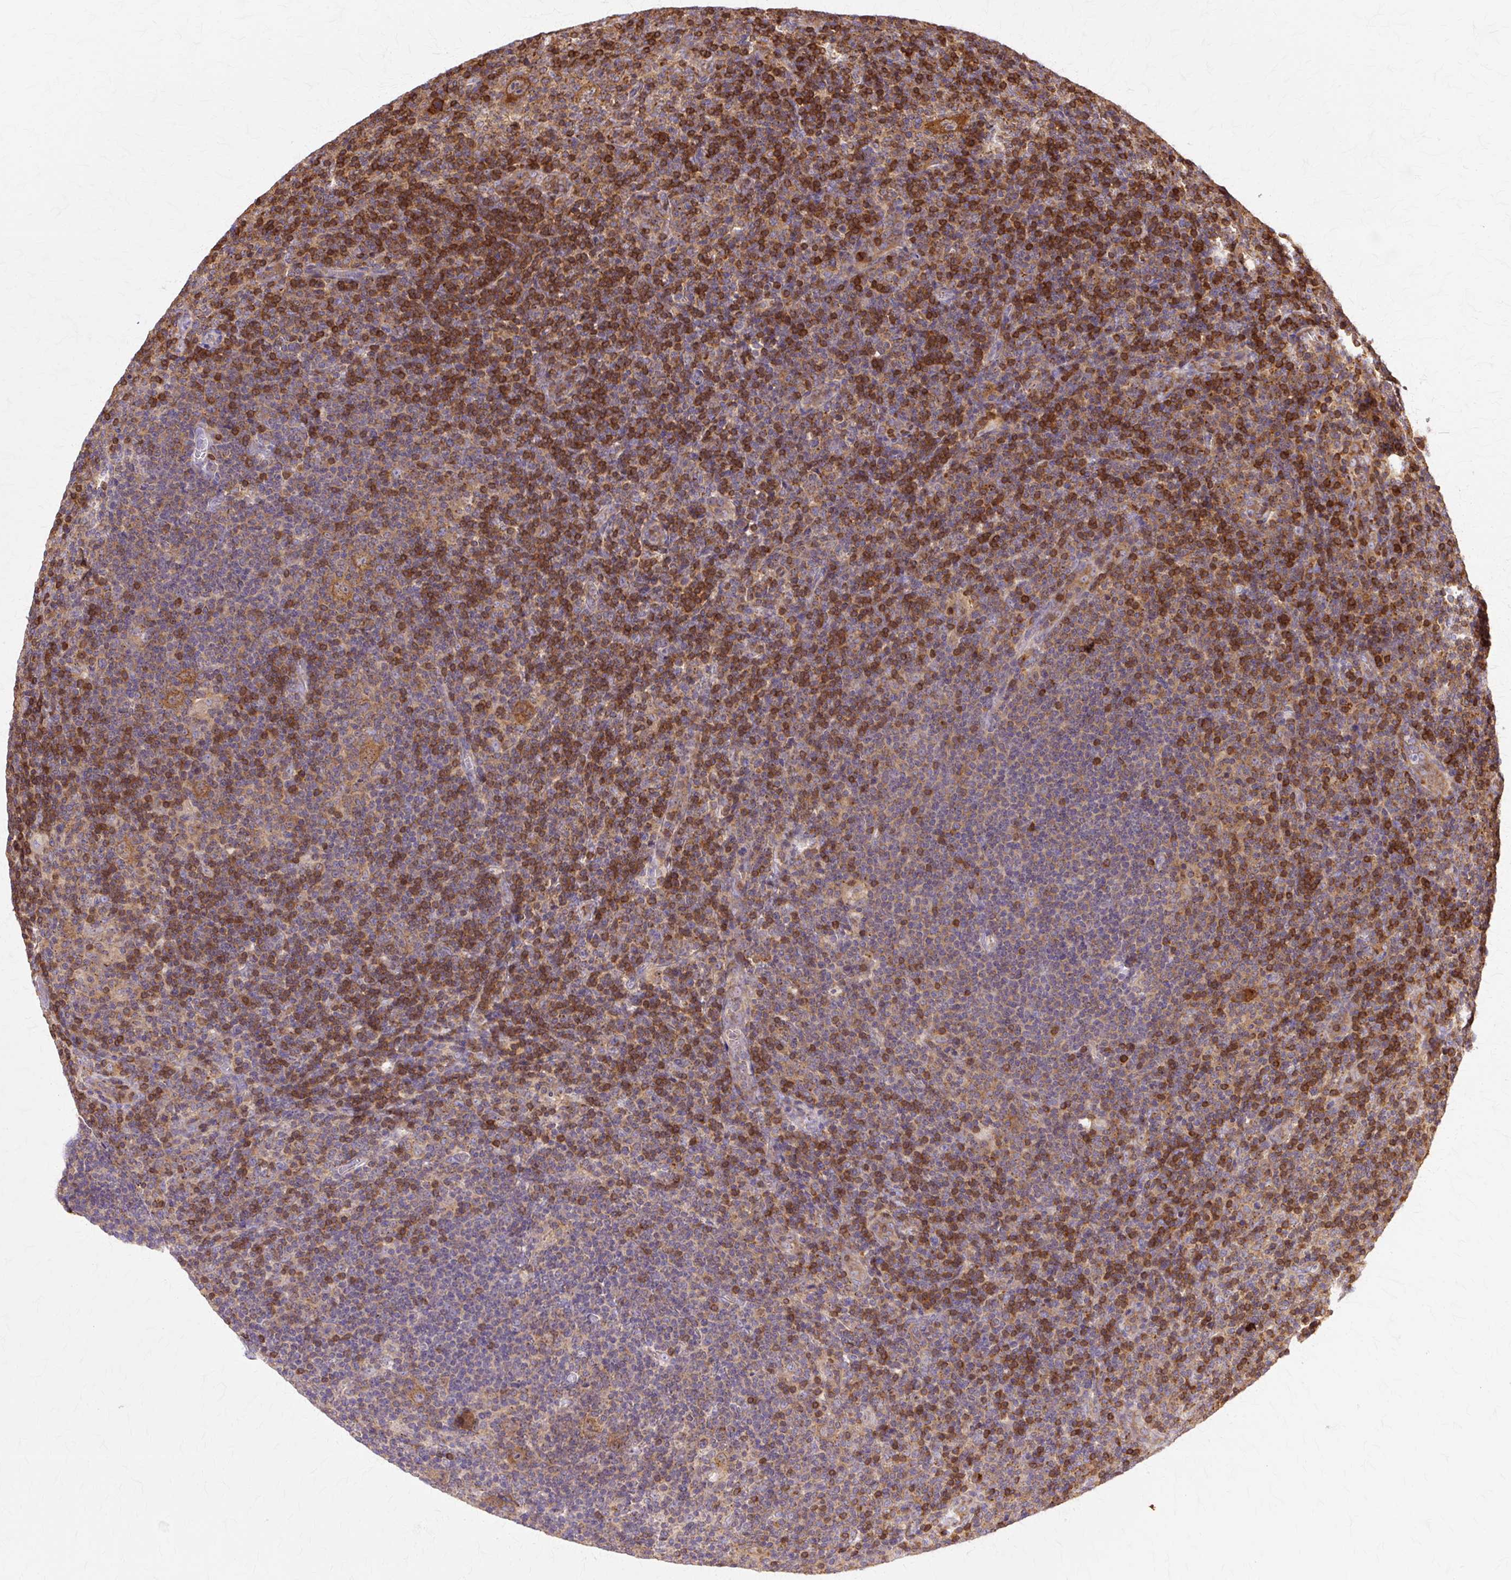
{"staining": {"intensity": "moderate", "quantity": ">75%", "location": "cytoplasmic/membranous"}, "tissue": "lymphoma", "cell_type": "Tumor cells", "image_type": "cancer", "snomed": [{"axis": "morphology", "description": "Hodgkin's disease, NOS"}, {"axis": "topography", "description": "Lymph node"}], "caption": "An immunohistochemistry photomicrograph of tumor tissue is shown. Protein staining in brown shows moderate cytoplasmic/membranous positivity in lymphoma within tumor cells.", "gene": "COPB1", "patient": {"sex": "female", "age": 57}}